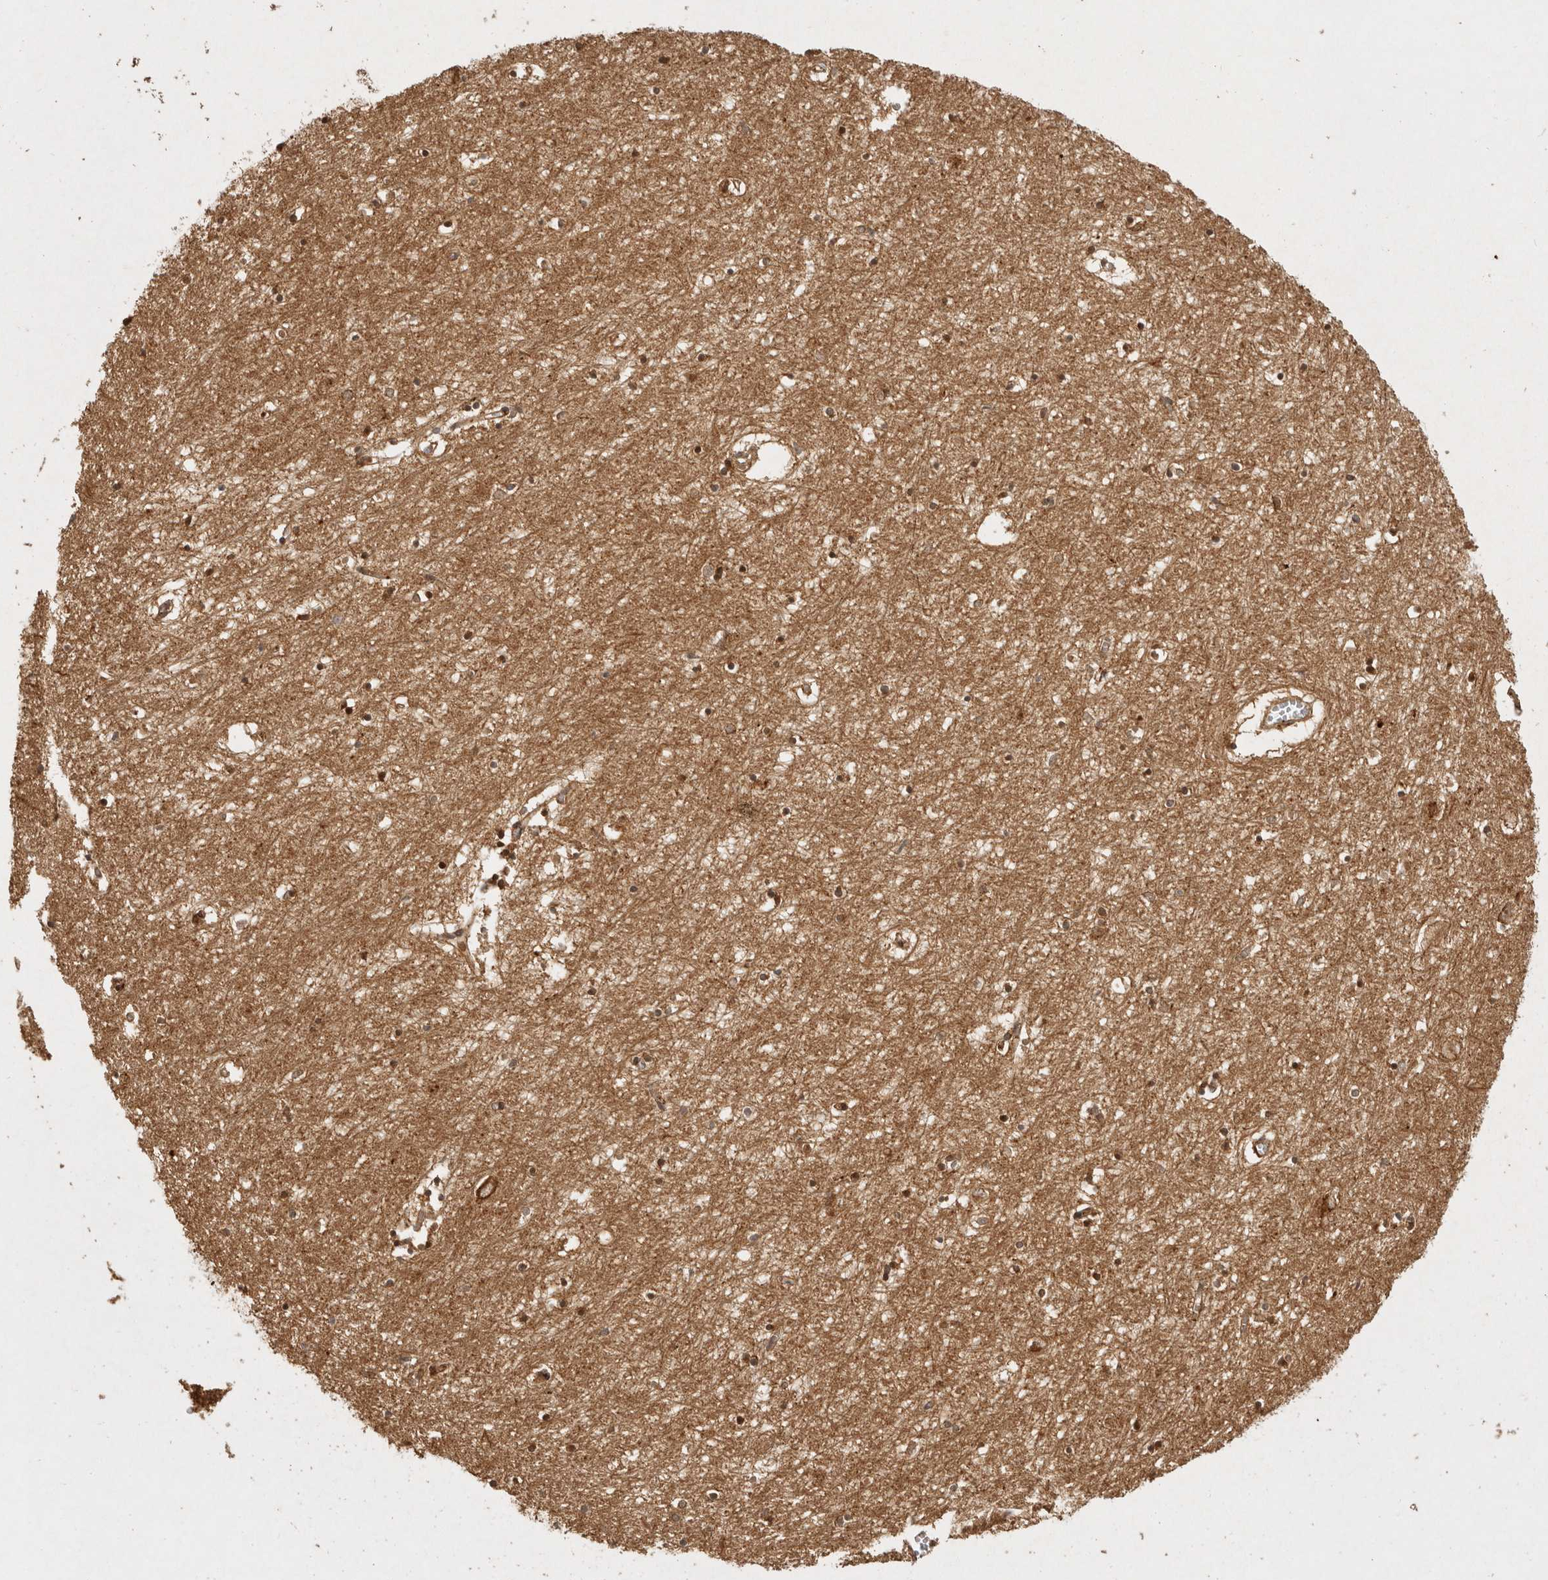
{"staining": {"intensity": "moderate", "quantity": ">75%", "location": "cytoplasmic/membranous"}, "tissue": "hippocampus", "cell_type": "Glial cells", "image_type": "normal", "snomed": [{"axis": "morphology", "description": "Normal tissue, NOS"}, {"axis": "topography", "description": "Hippocampus"}], "caption": "Immunohistochemistry micrograph of unremarkable hippocampus: hippocampus stained using IHC shows medium levels of moderate protein expression localized specifically in the cytoplasmic/membranous of glial cells, appearing as a cytoplasmic/membranous brown color.", "gene": "CAMSAP2", "patient": {"sex": "male", "age": 70}}